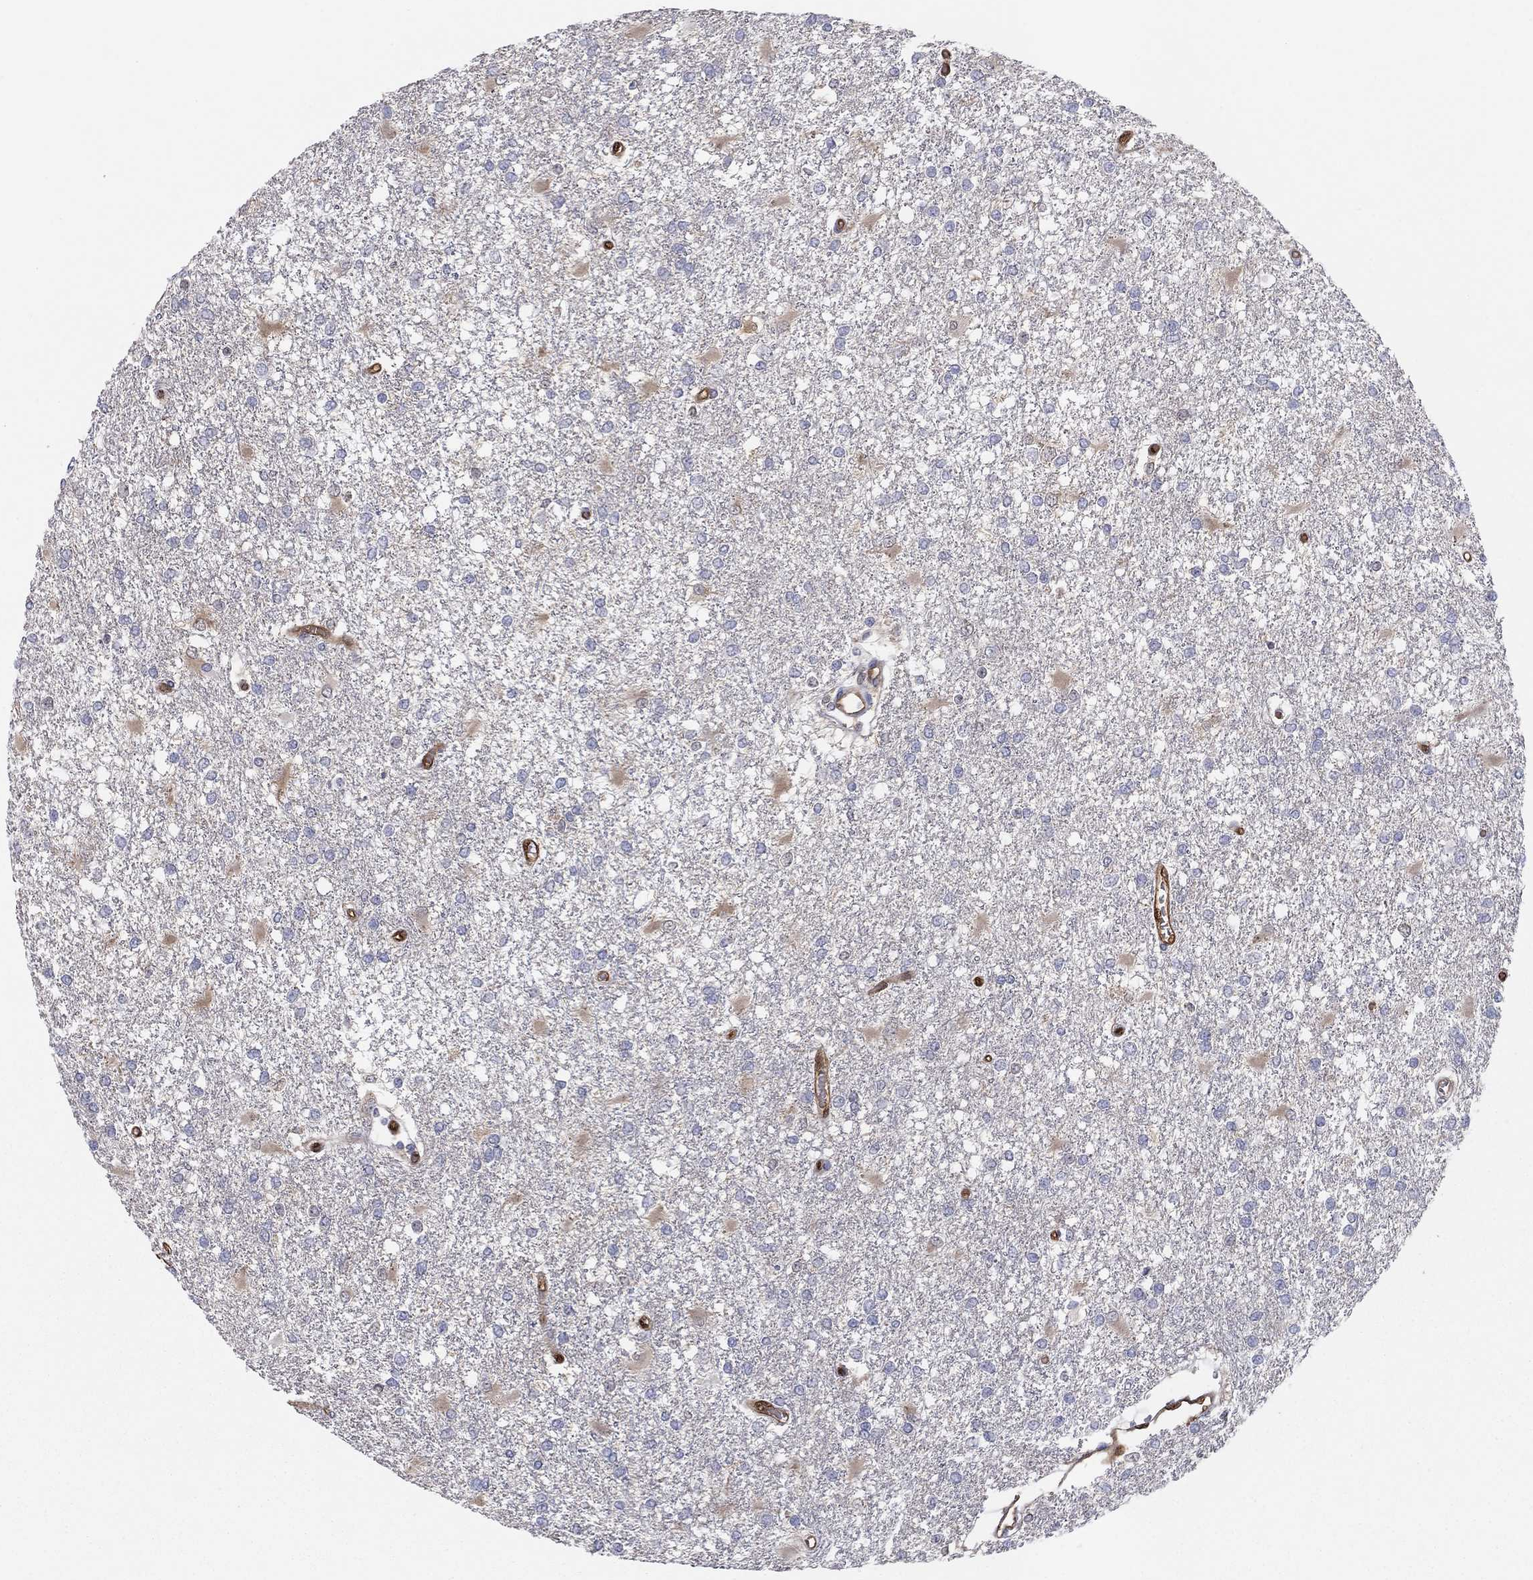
{"staining": {"intensity": "negative", "quantity": "none", "location": "none"}, "tissue": "glioma", "cell_type": "Tumor cells", "image_type": "cancer", "snomed": [{"axis": "morphology", "description": "Glioma, malignant, High grade"}, {"axis": "topography", "description": "Cerebral cortex"}], "caption": "Tumor cells show no significant protein positivity in malignant glioma (high-grade). The staining is performed using DAB brown chromogen with nuclei counter-stained in using hematoxylin.", "gene": "PDXK", "patient": {"sex": "male", "age": 79}}